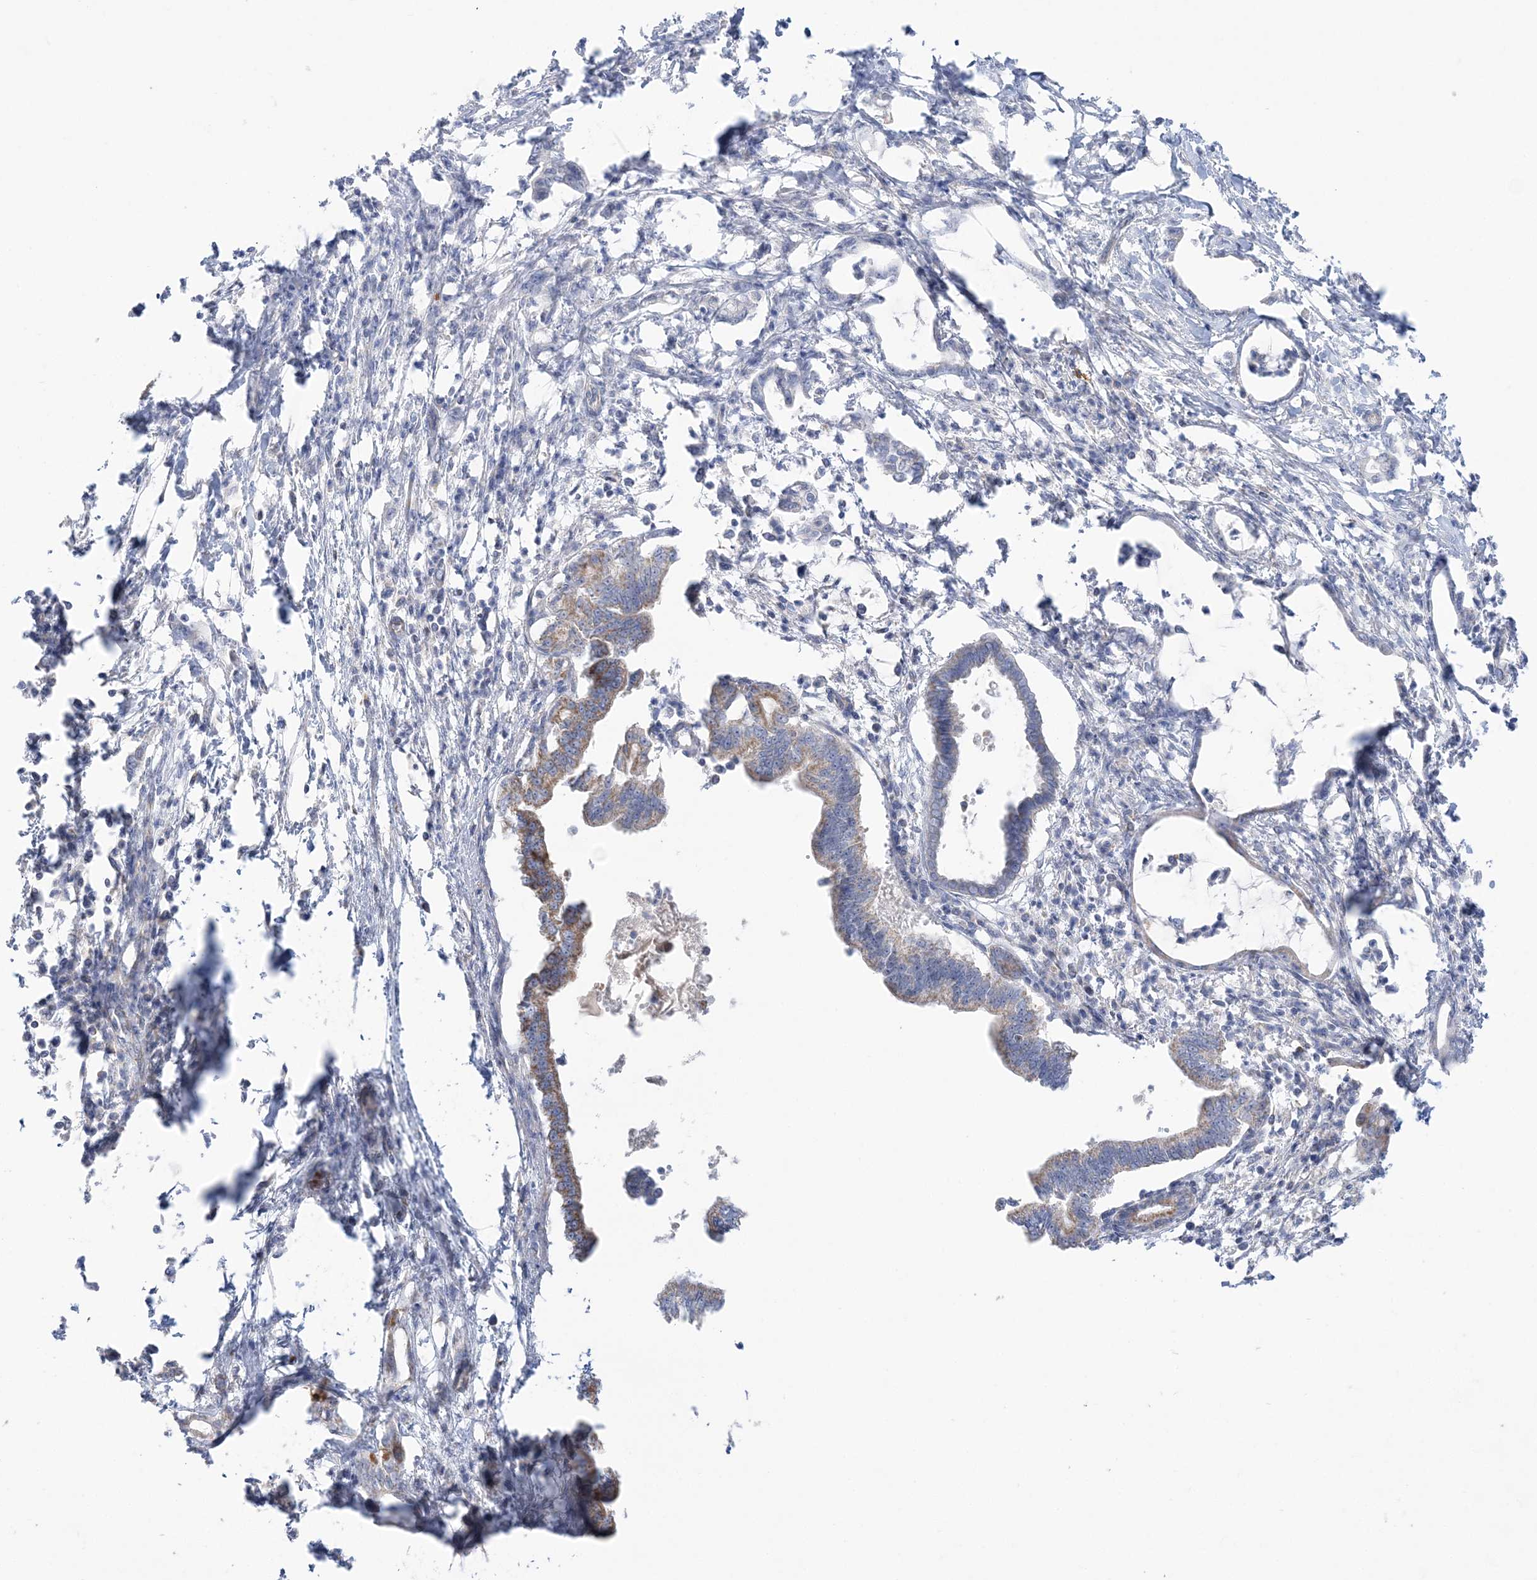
{"staining": {"intensity": "moderate", "quantity": "25%-75%", "location": "cytoplasmic/membranous"}, "tissue": "pancreatic cancer", "cell_type": "Tumor cells", "image_type": "cancer", "snomed": [{"axis": "morphology", "description": "Adenocarcinoma, NOS"}, {"axis": "topography", "description": "Pancreas"}], "caption": "High-power microscopy captured an immunohistochemistry micrograph of pancreatic adenocarcinoma, revealing moderate cytoplasmic/membranous positivity in about 25%-75% of tumor cells. (DAB (3,3'-diaminobenzidine) IHC with brightfield microscopy, high magnification).", "gene": "SCLT1", "patient": {"sex": "female", "age": 55}}